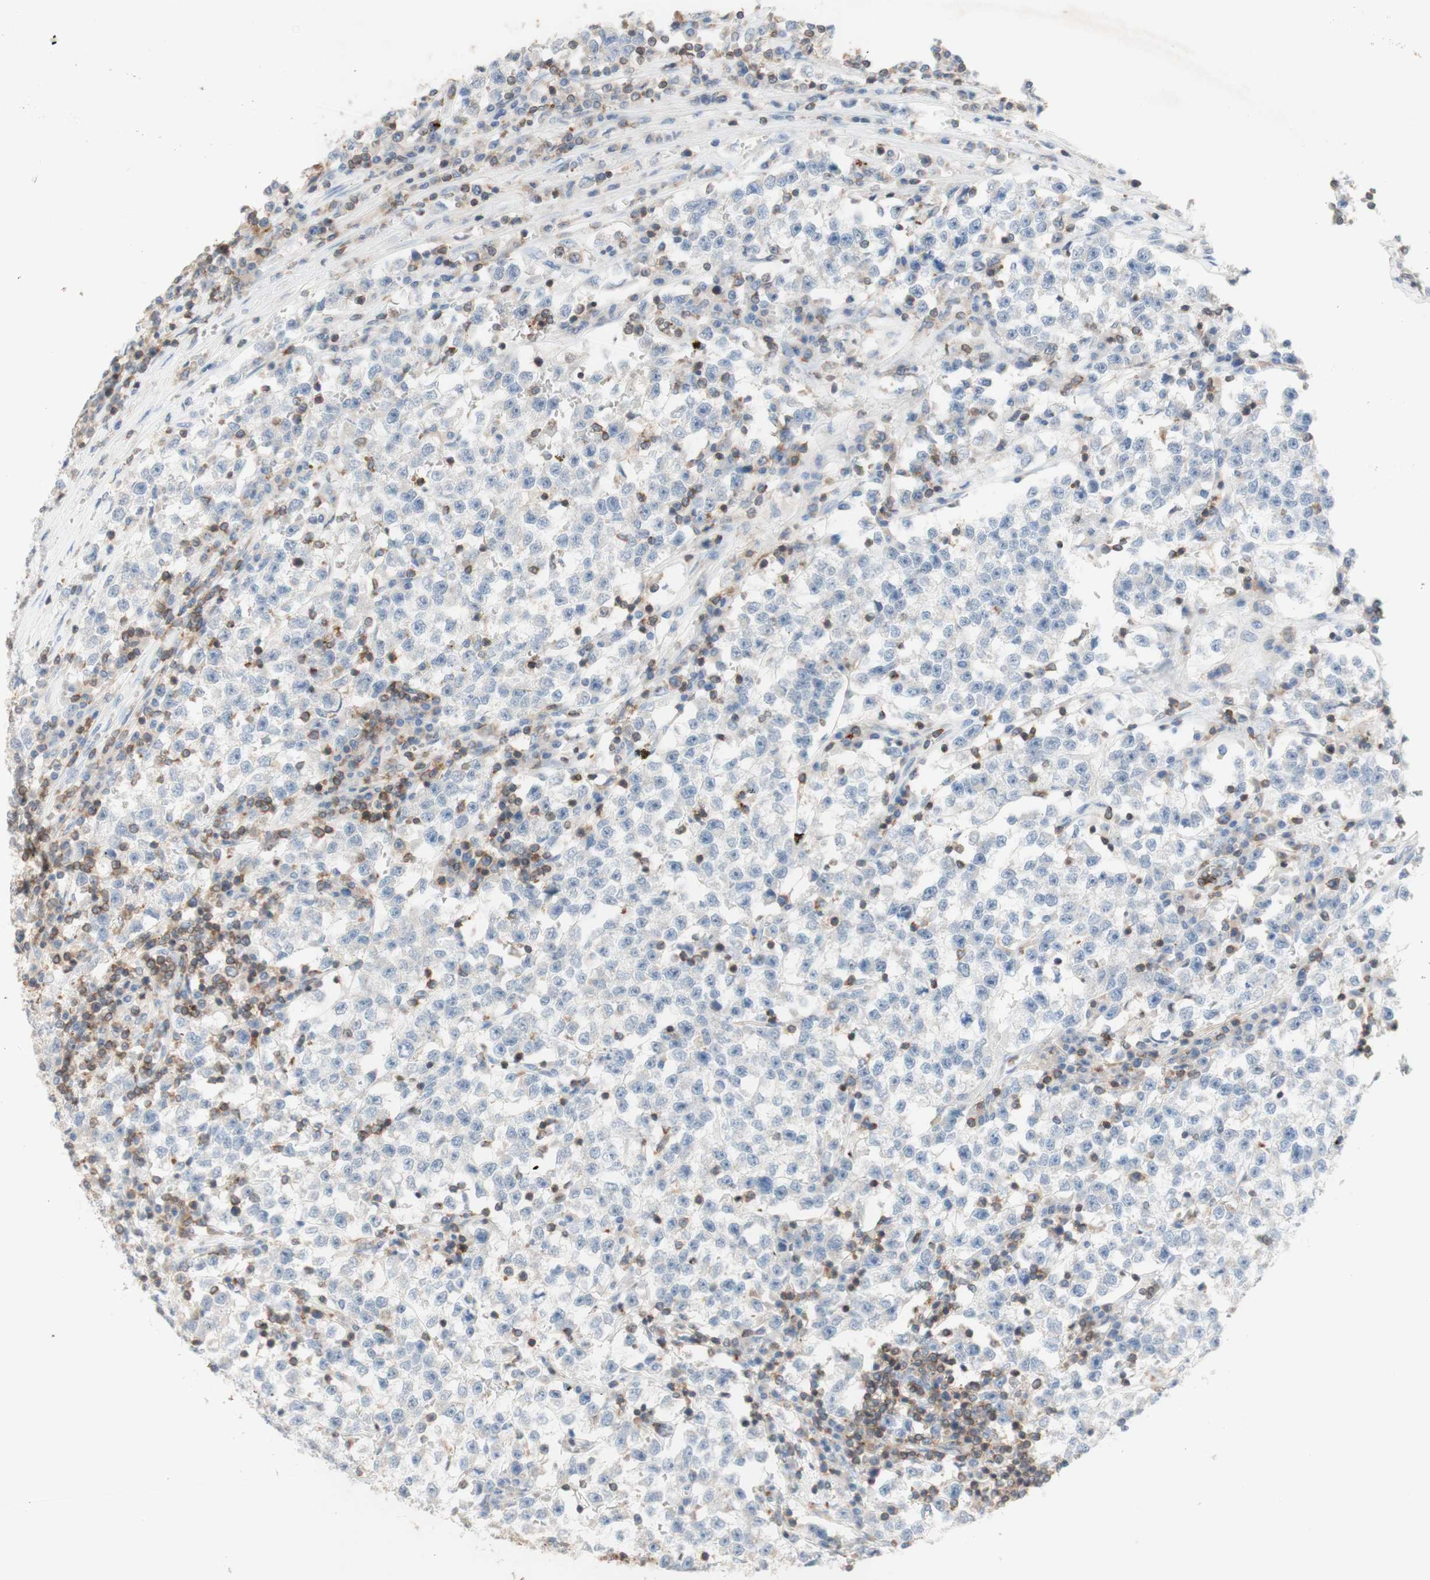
{"staining": {"intensity": "negative", "quantity": "none", "location": "none"}, "tissue": "testis cancer", "cell_type": "Tumor cells", "image_type": "cancer", "snomed": [{"axis": "morphology", "description": "Seminoma, NOS"}, {"axis": "topography", "description": "Testis"}], "caption": "A histopathology image of human testis seminoma is negative for staining in tumor cells.", "gene": "SPINK6", "patient": {"sex": "male", "age": 22}}